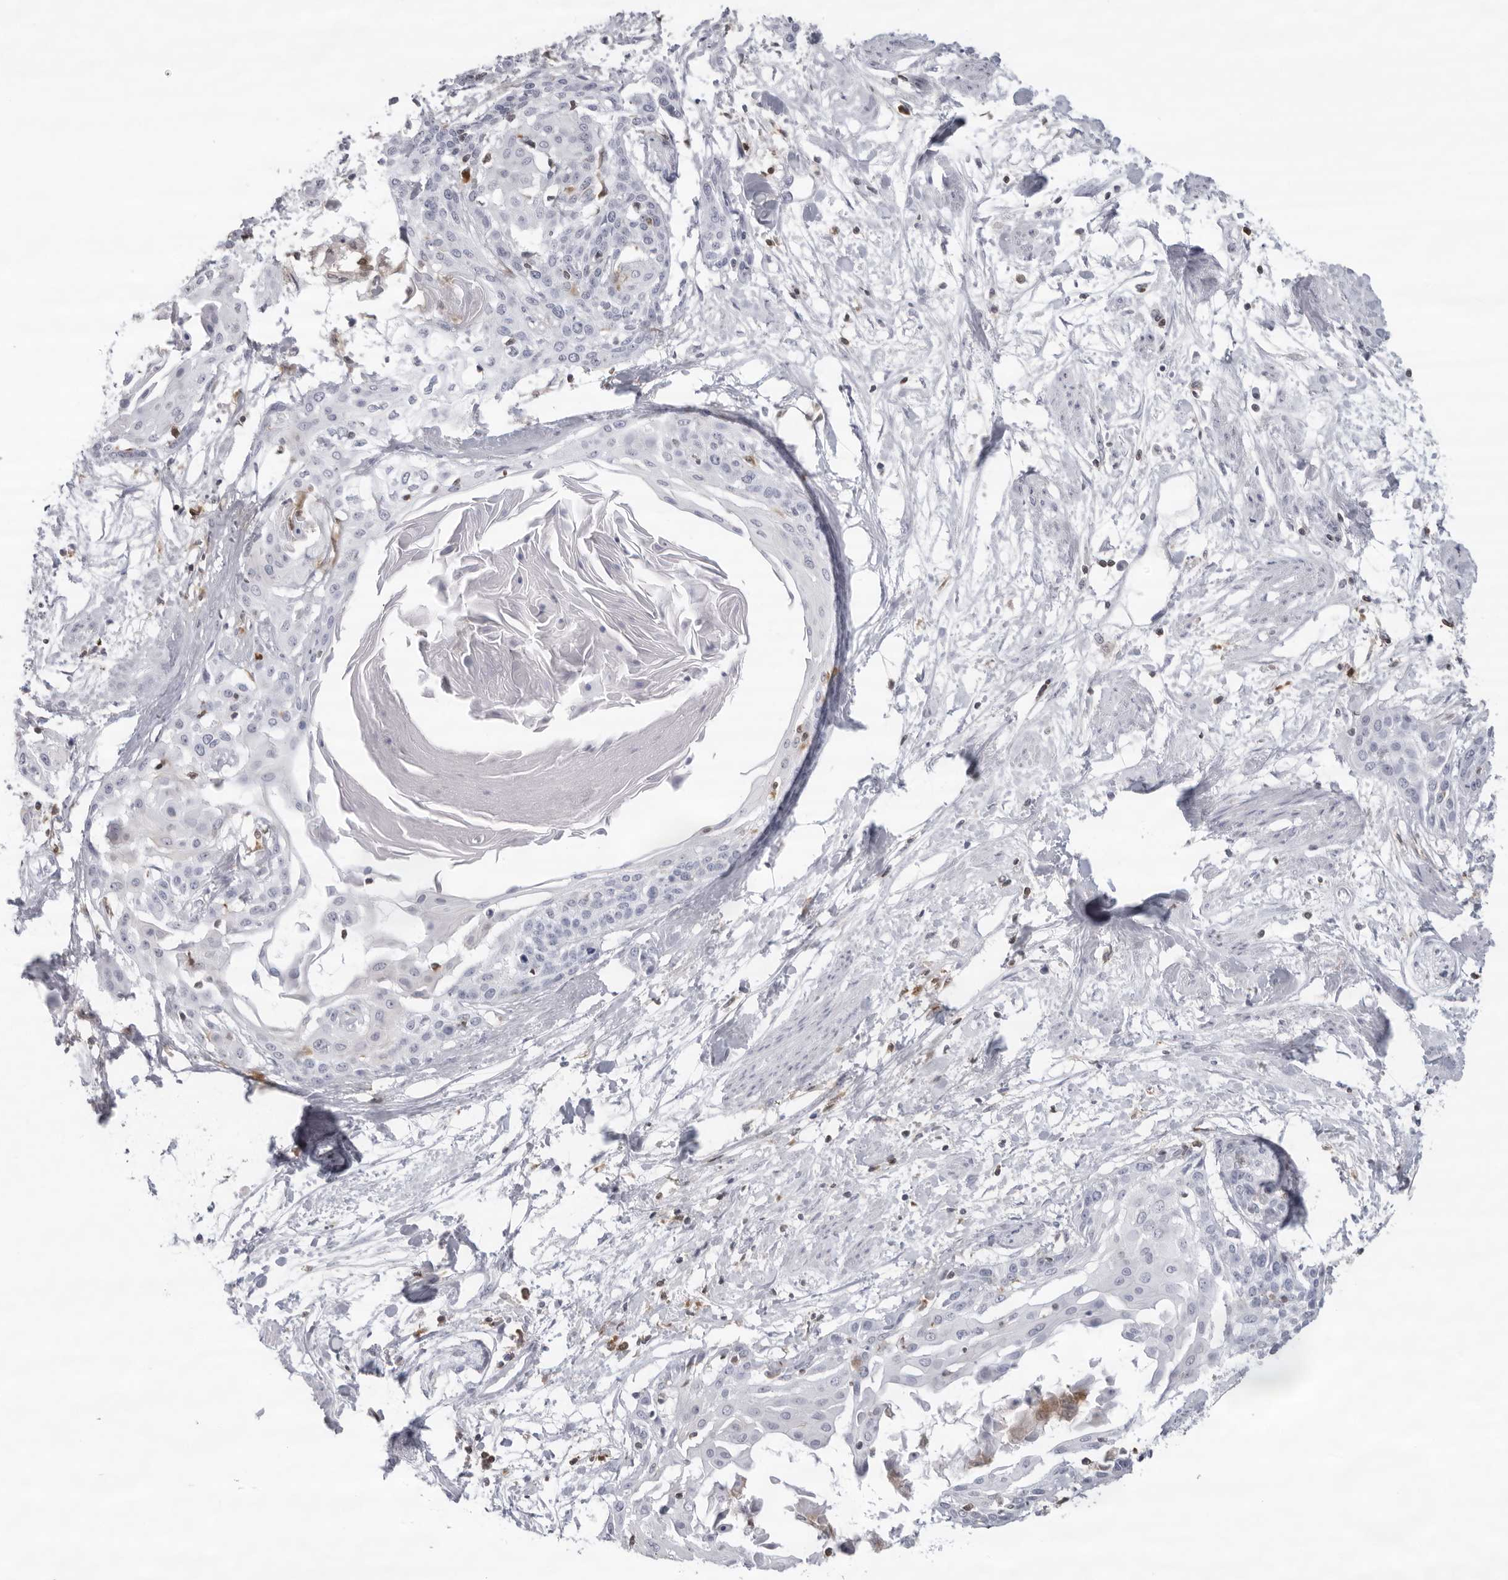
{"staining": {"intensity": "negative", "quantity": "none", "location": "none"}, "tissue": "cervical cancer", "cell_type": "Tumor cells", "image_type": "cancer", "snomed": [{"axis": "morphology", "description": "Squamous cell carcinoma, NOS"}, {"axis": "topography", "description": "Cervix"}], "caption": "DAB immunohistochemical staining of human cervical squamous cell carcinoma demonstrates no significant expression in tumor cells.", "gene": "FMNL1", "patient": {"sex": "female", "age": 57}}